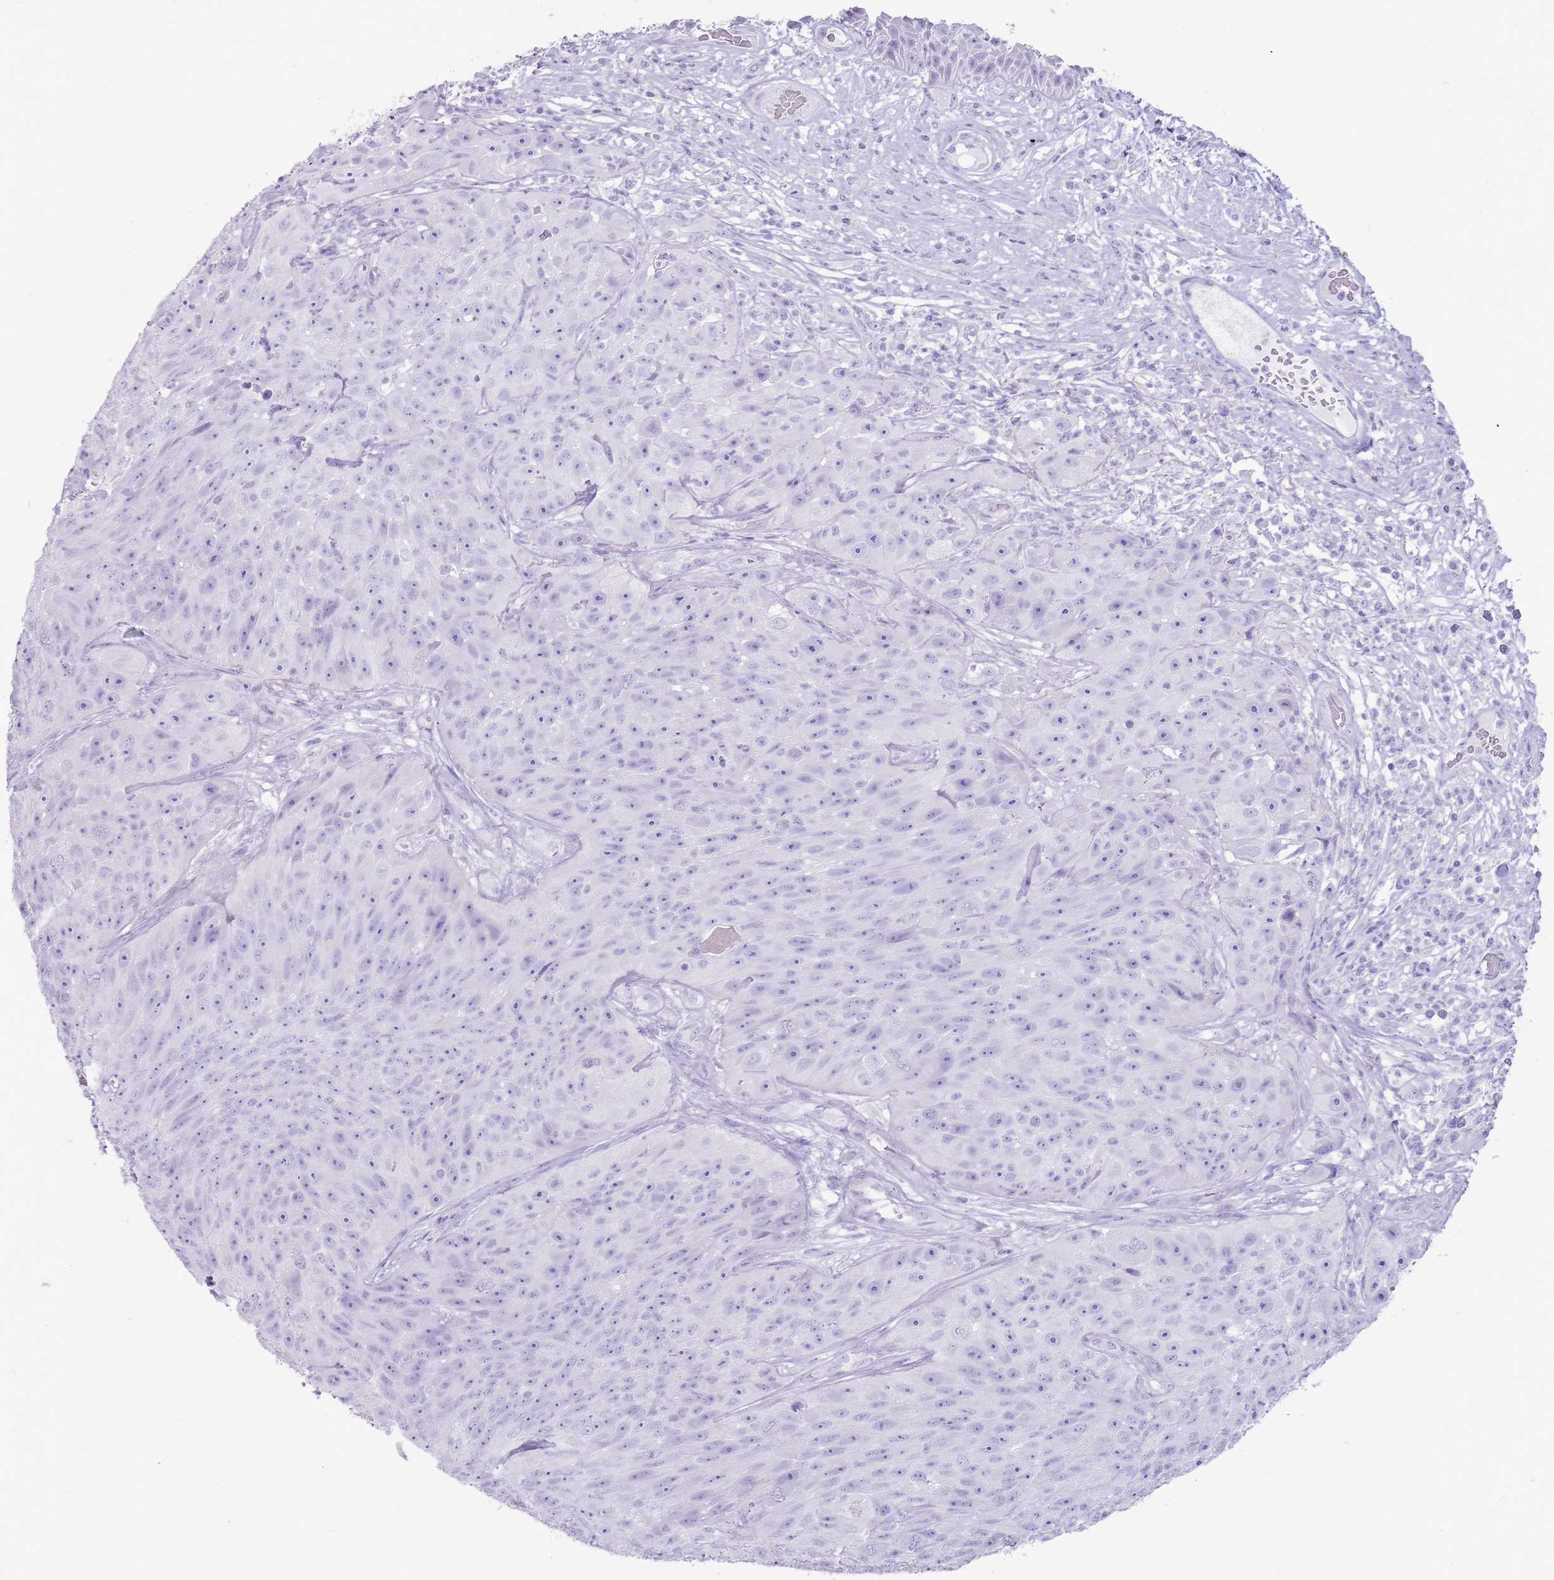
{"staining": {"intensity": "negative", "quantity": "none", "location": "none"}, "tissue": "skin cancer", "cell_type": "Tumor cells", "image_type": "cancer", "snomed": [{"axis": "morphology", "description": "Squamous cell carcinoma, NOS"}, {"axis": "topography", "description": "Skin"}], "caption": "Micrograph shows no significant protein expression in tumor cells of skin squamous cell carcinoma.", "gene": "NBPF3", "patient": {"sex": "female", "age": 87}}